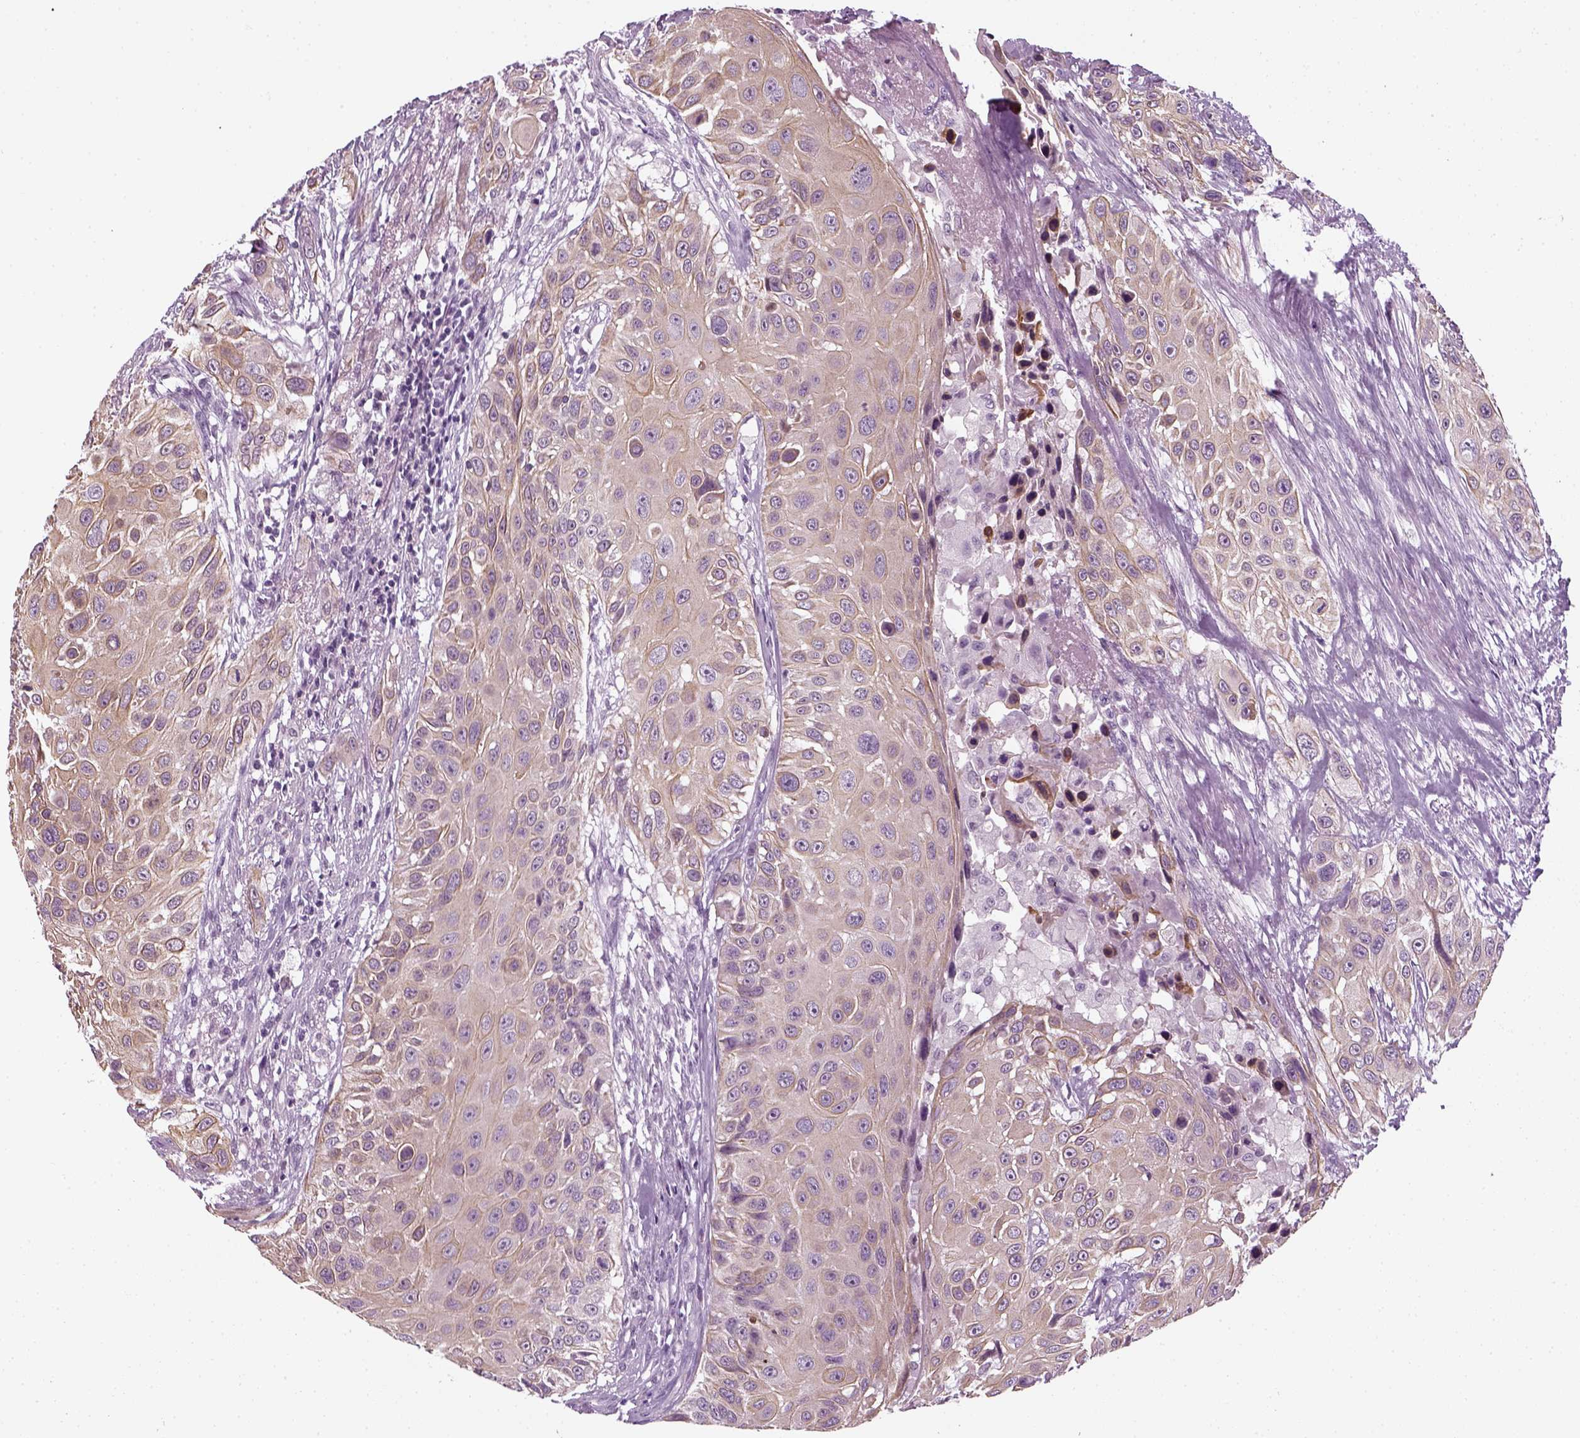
{"staining": {"intensity": "weak", "quantity": "<25%", "location": "cytoplasmic/membranous"}, "tissue": "urothelial cancer", "cell_type": "Tumor cells", "image_type": "cancer", "snomed": [{"axis": "morphology", "description": "Urothelial carcinoma, NOS"}, {"axis": "topography", "description": "Urinary bladder"}], "caption": "Photomicrograph shows no protein positivity in tumor cells of urothelial cancer tissue.", "gene": "KRT75", "patient": {"sex": "male", "age": 55}}